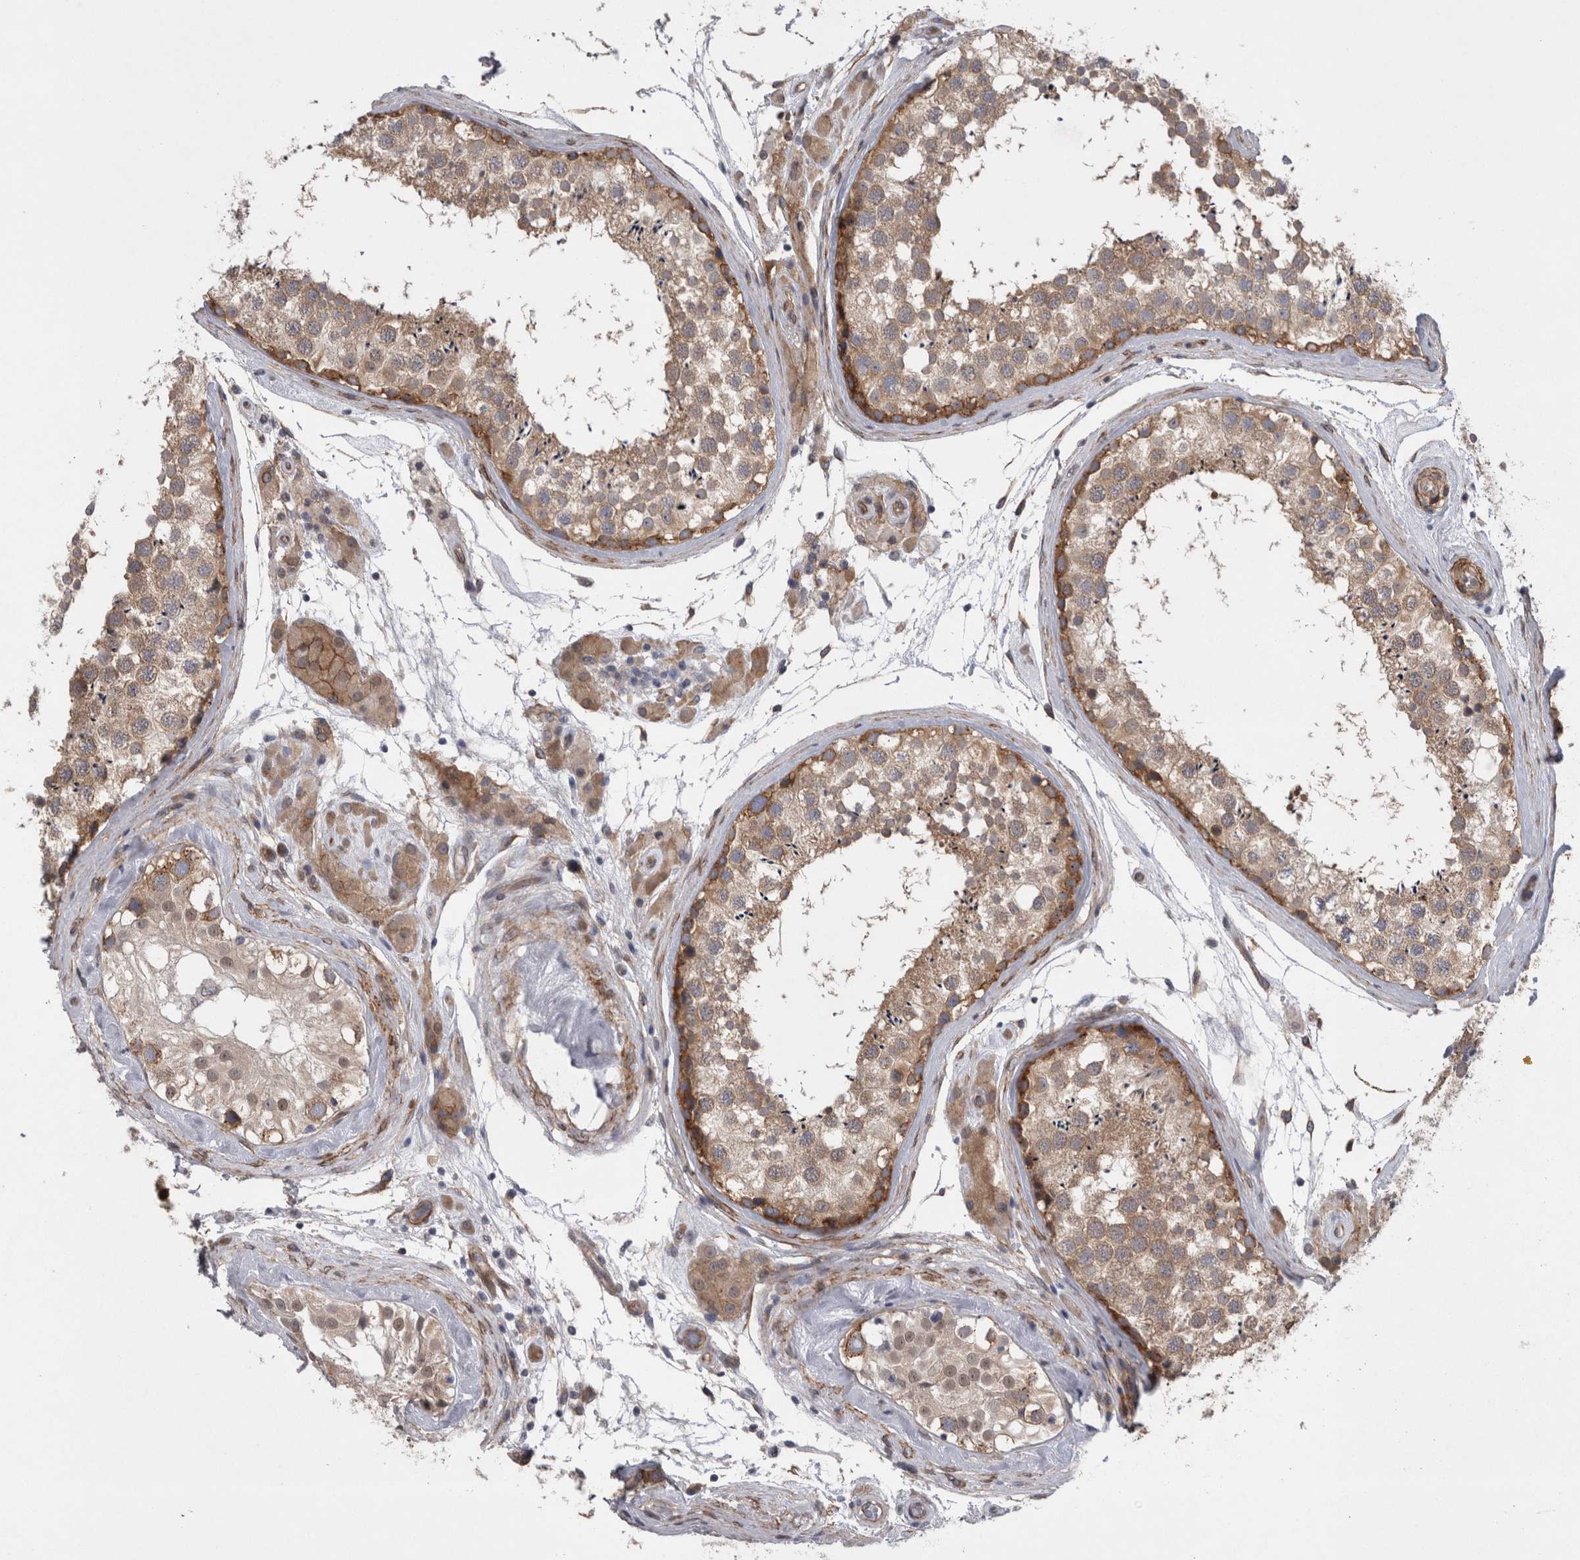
{"staining": {"intensity": "moderate", "quantity": ">75%", "location": "cytoplasmic/membranous"}, "tissue": "testis", "cell_type": "Cells in seminiferous ducts", "image_type": "normal", "snomed": [{"axis": "morphology", "description": "Normal tissue, NOS"}, {"axis": "topography", "description": "Testis"}], "caption": "Immunohistochemistry (IHC) photomicrograph of unremarkable testis stained for a protein (brown), which displays medium levels of moderate cytoplasmic/membranous expression in about >75% of cells in seminiferous ducts.", "gene": "DDX6", "patient": {"sex": "male", "age": 46}}